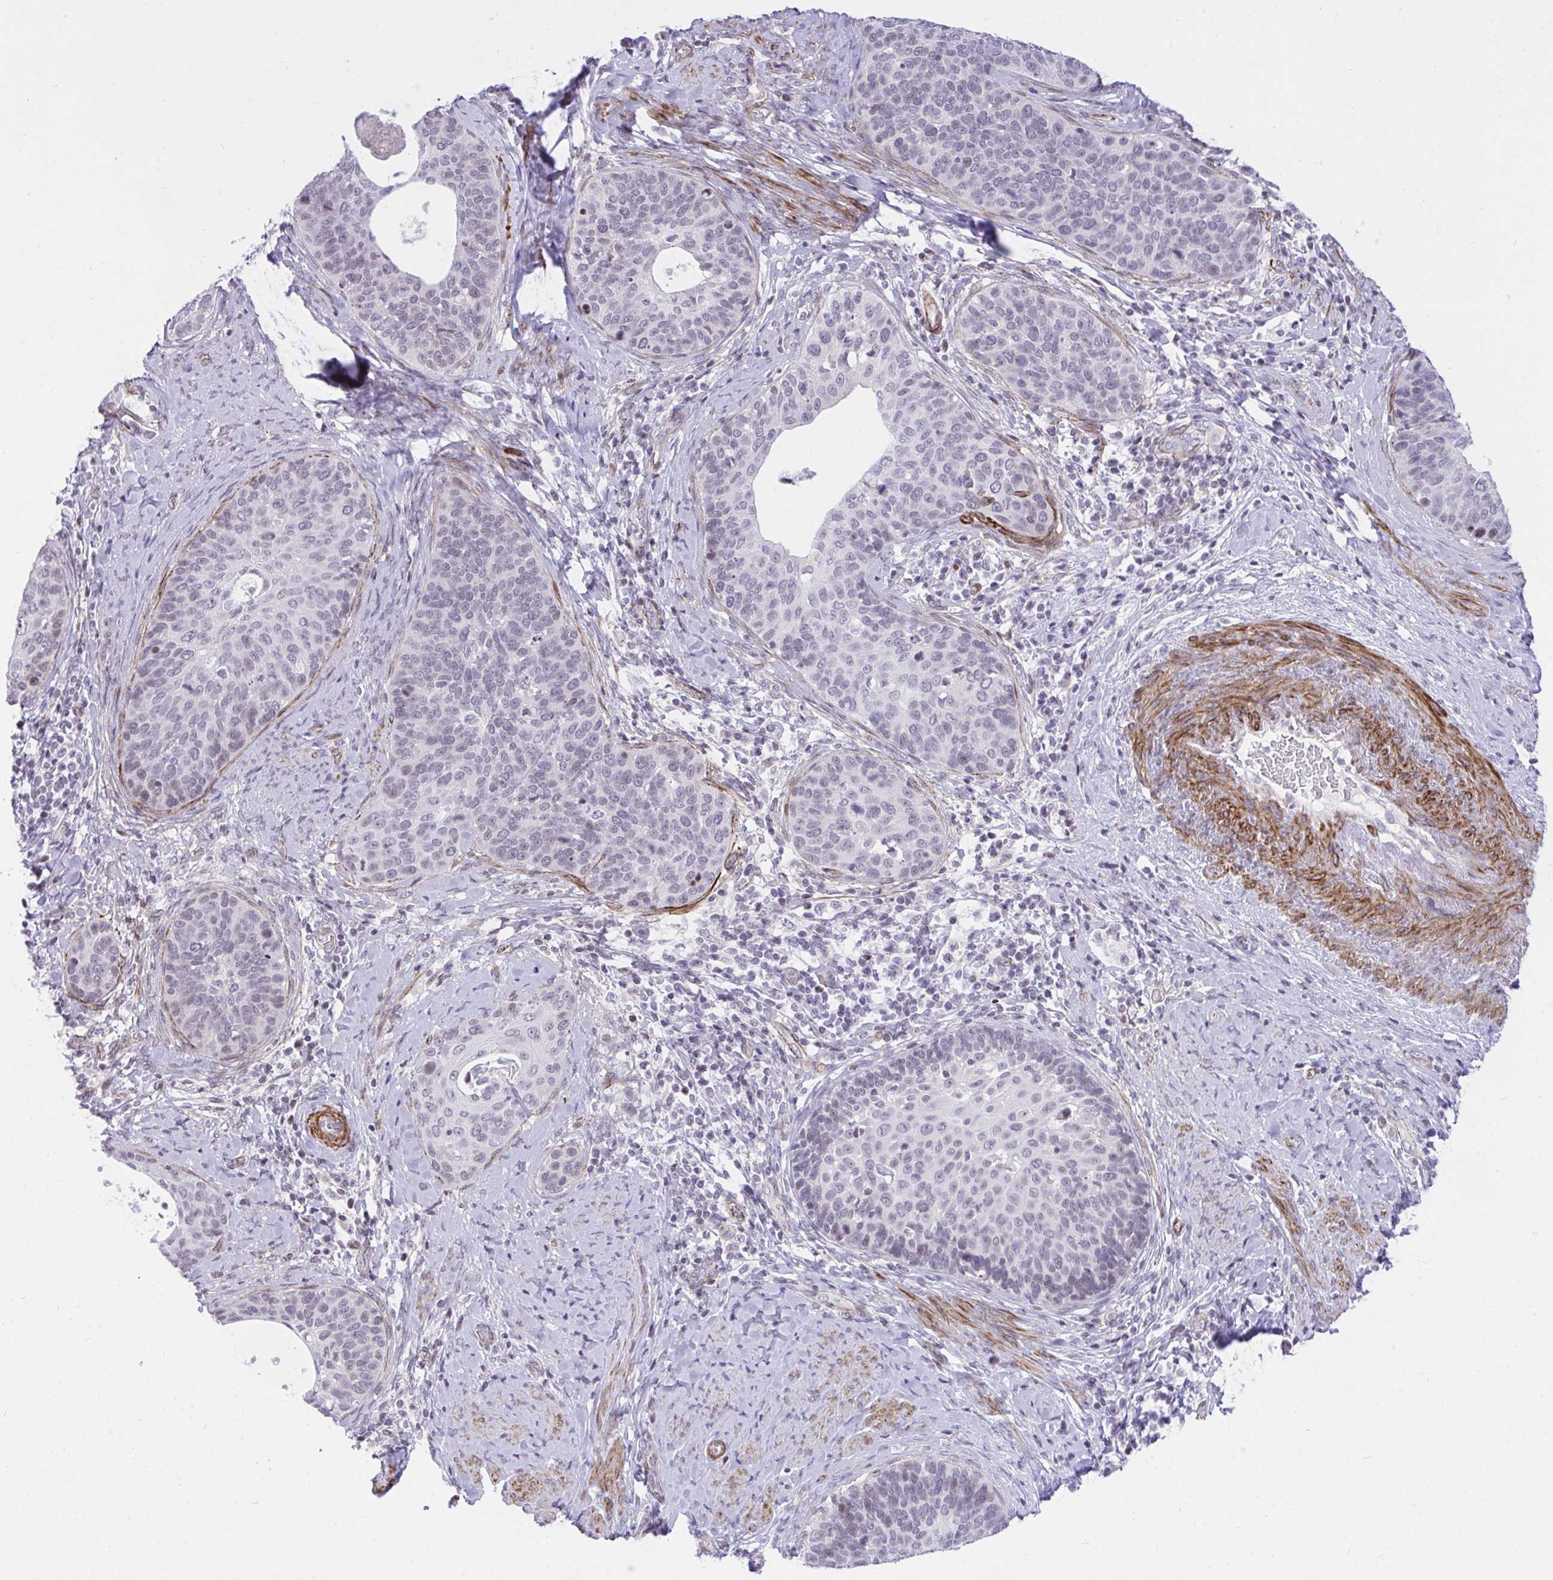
{"staining": {"intensity": "negative", "quantity": "none", "location": "none"}, "tissue": "cervical cancer", "cell_type": "Tumor cells", "image_type": "cancer", "snomed": [{"axis": "morphology", "description": "Squamous cell carcinoma, NOS"}, {"axis": "topography", "description": "Cervix"}], "caption": "Immunohistochemistry micrograph of cervical squamous cell carcinoma stained for a protein (brown), which exhibits no staining in tumor cells.", "gene": "KCNN4", "patient": {"sex": "female", "age": 69}}